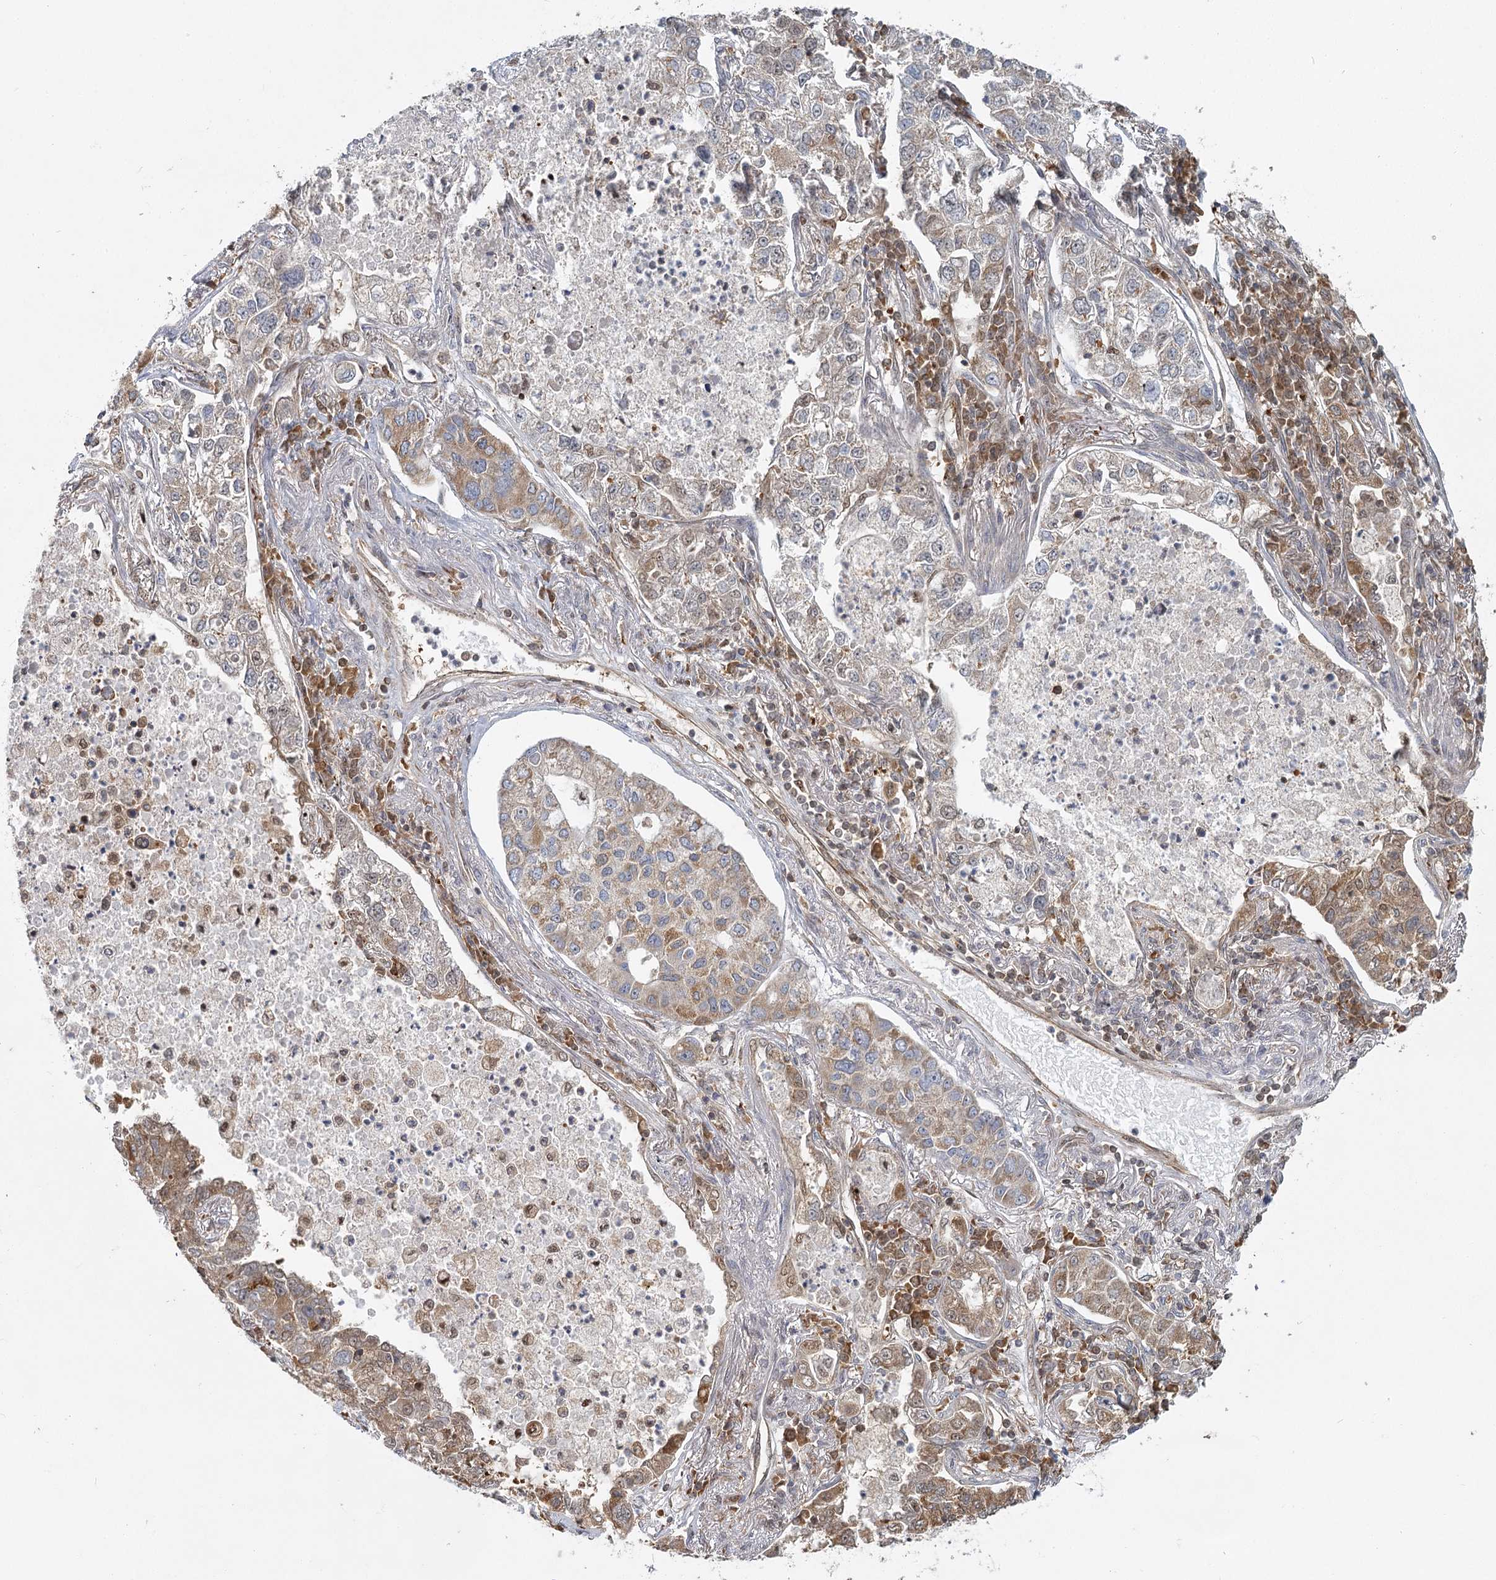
{"staining": {"intensity": "moderate", "quantity": ">75%", "location": "cytoplasmic/membranous"}, "tissue": "lung cancer", "cell_type": "Tumor cells", "image_type": "cancer", "snomed": [{"axis": "morphology", "description": "Adenocarcinoma, NOS"}, {"axis": "topography", "description": "Lung"}], "caption": "Lung cancer (adenocarcinoma) stained with a protein marker reveals moderate staining in tumor cells.", "gene": "THNSL1", "patient": {"sex": "male", "age": 49}}